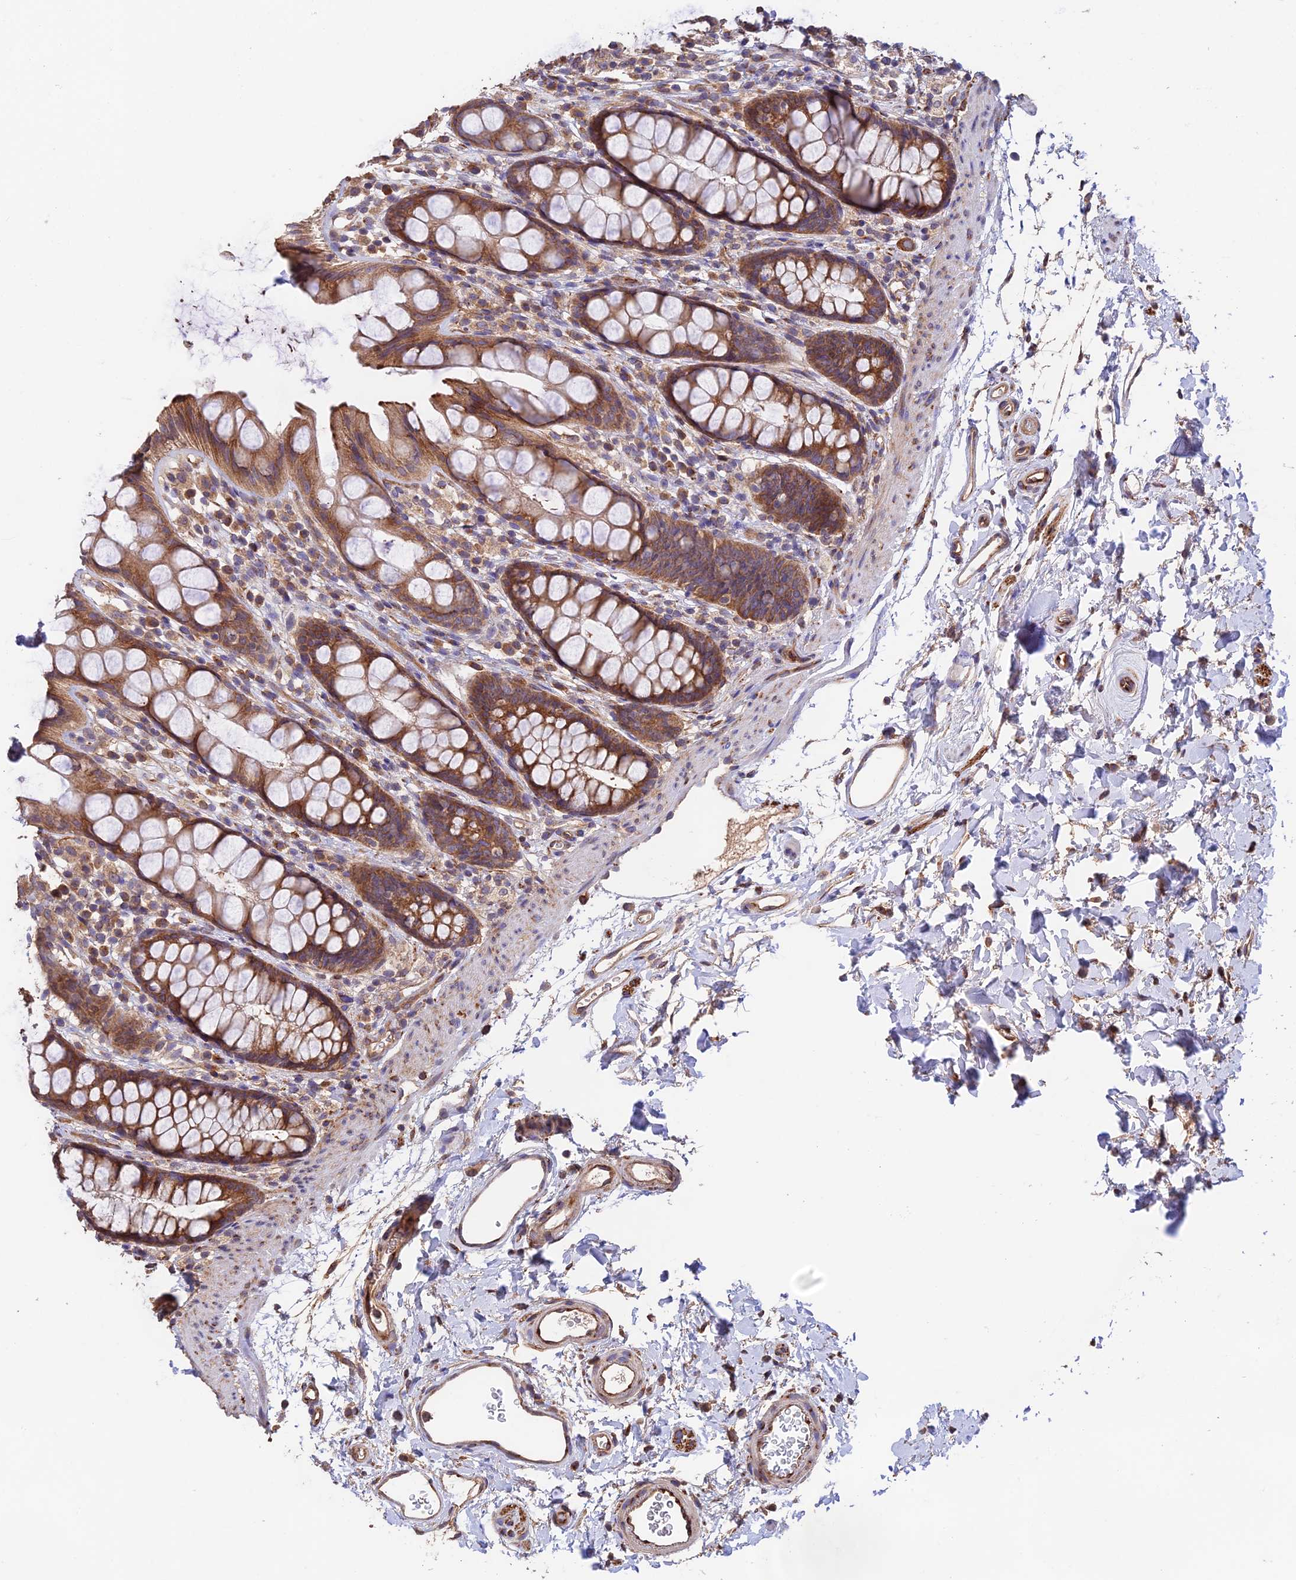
{"staining": {"intensity": "moderate", "quantity": ">75%", "location": "cytoplasmic/membranous"}, "tissue": "rectum", "cell_type": "Glandular cells", "image_type": "normal", "snomed": [{"axis": "morphology", "description": "Normal tissue, NOS"}, {"axis": "topography", "description": "Rectum"}], "caption": "Unremarkable rectum shows moderate cytoplasmic/membranous staining in approximately >75% of glandular cells, visualized by immunohistochemistry.", "gene": "EMC3", "patient": {"sex": "female", "age": 65}}